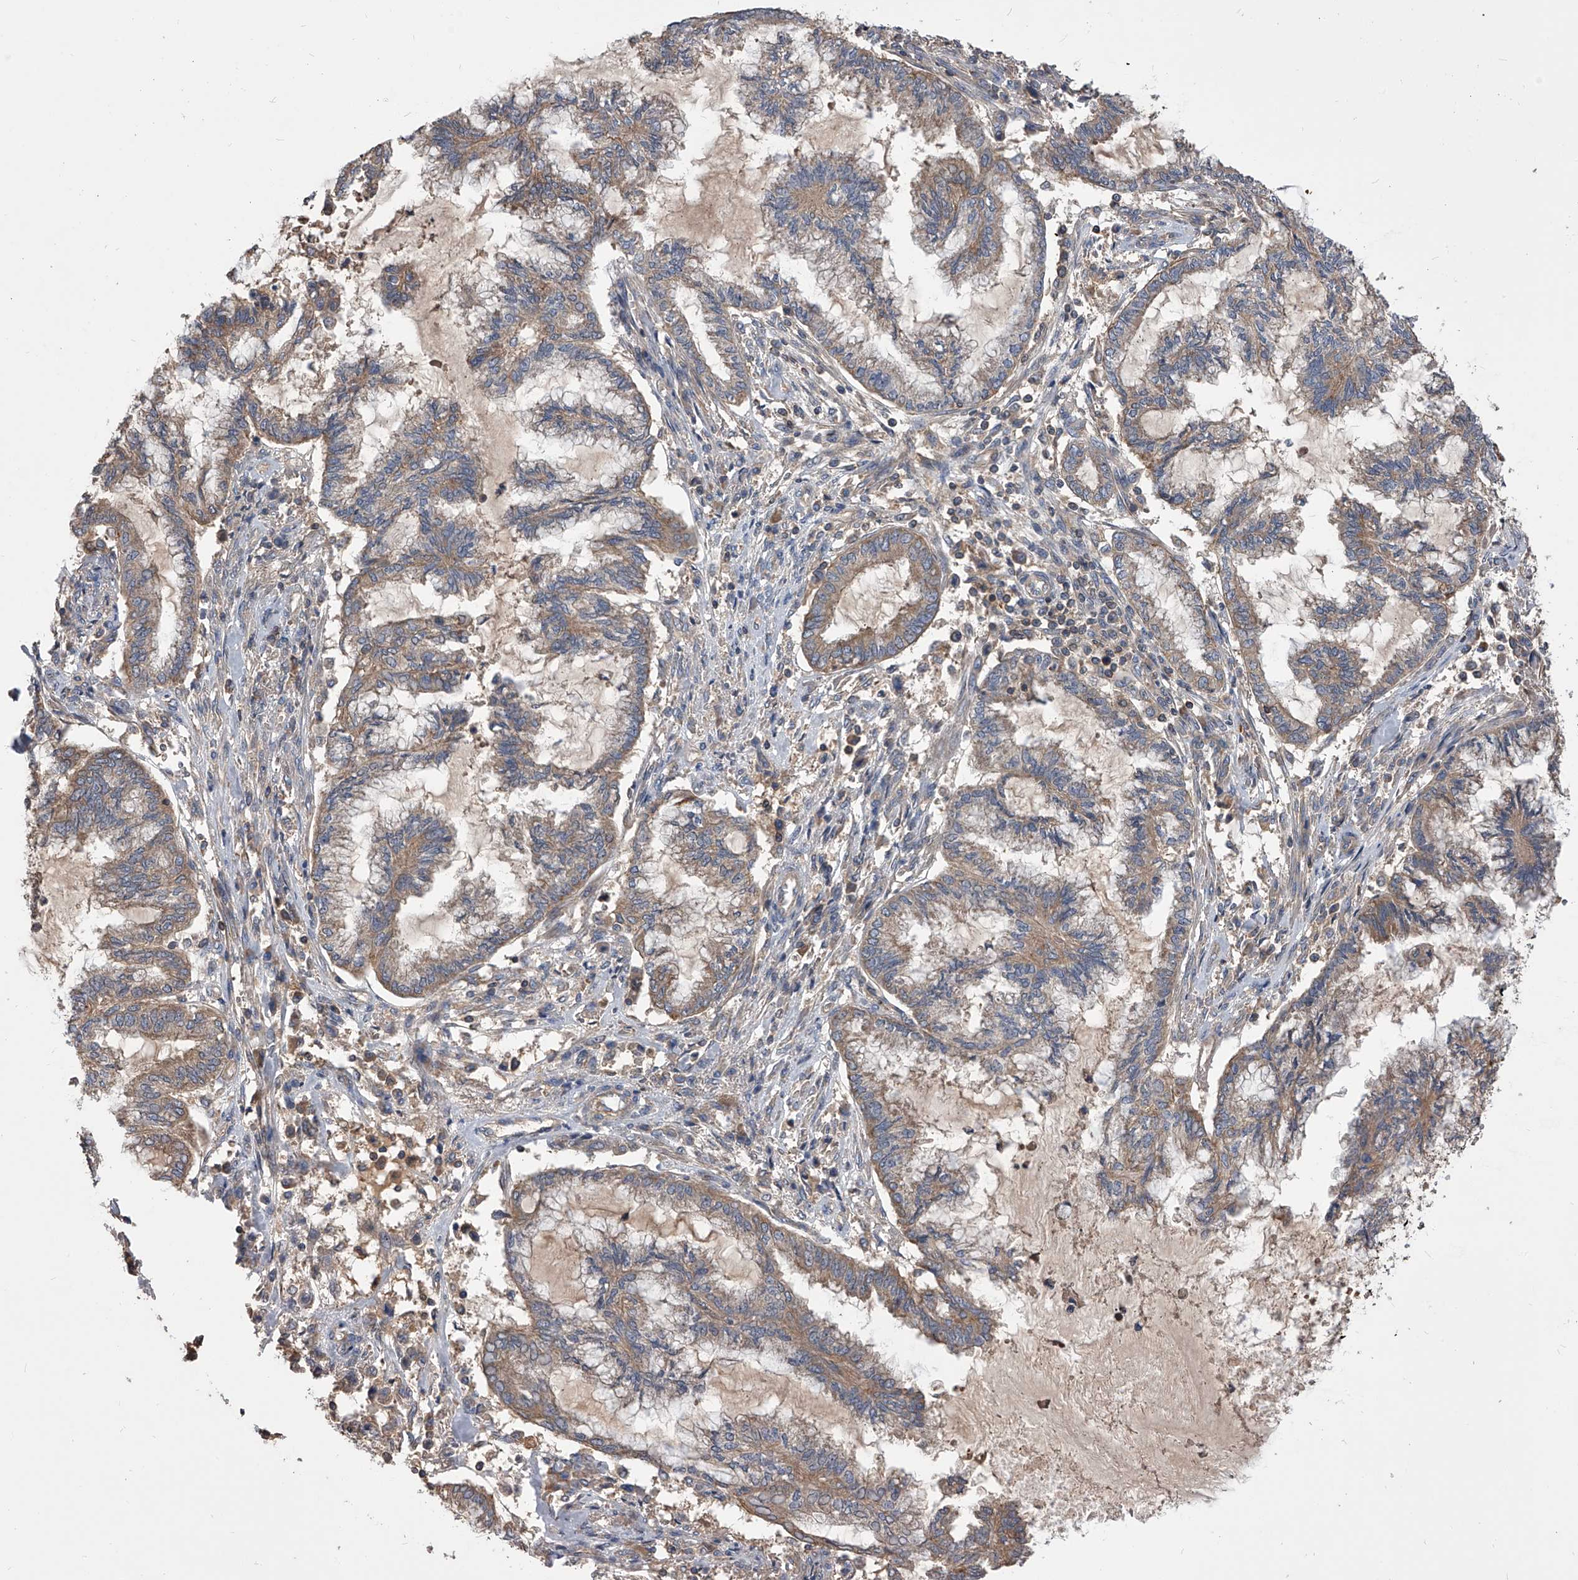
{"staining": {"intensity": "moderate", "quantity": ">75%", "location": "cytoplasmic/membranous"}, "tissue": "endometrial cancer", "cell_type": "Tumor cells", "image_type": "cancer", "snomed": [{"axis": "morphology", "description": "Adenocarcinoma, NOS"}, {"axis": "topography", "description": "Endometrium"}], "caption": "Moderate cytoplasmic/membranous positivity is present in about >75% of tumor cells in adenocarcinoma (endometrial).", "gene": "CUL7", "patient": {"sex": "female", "age": 86}}